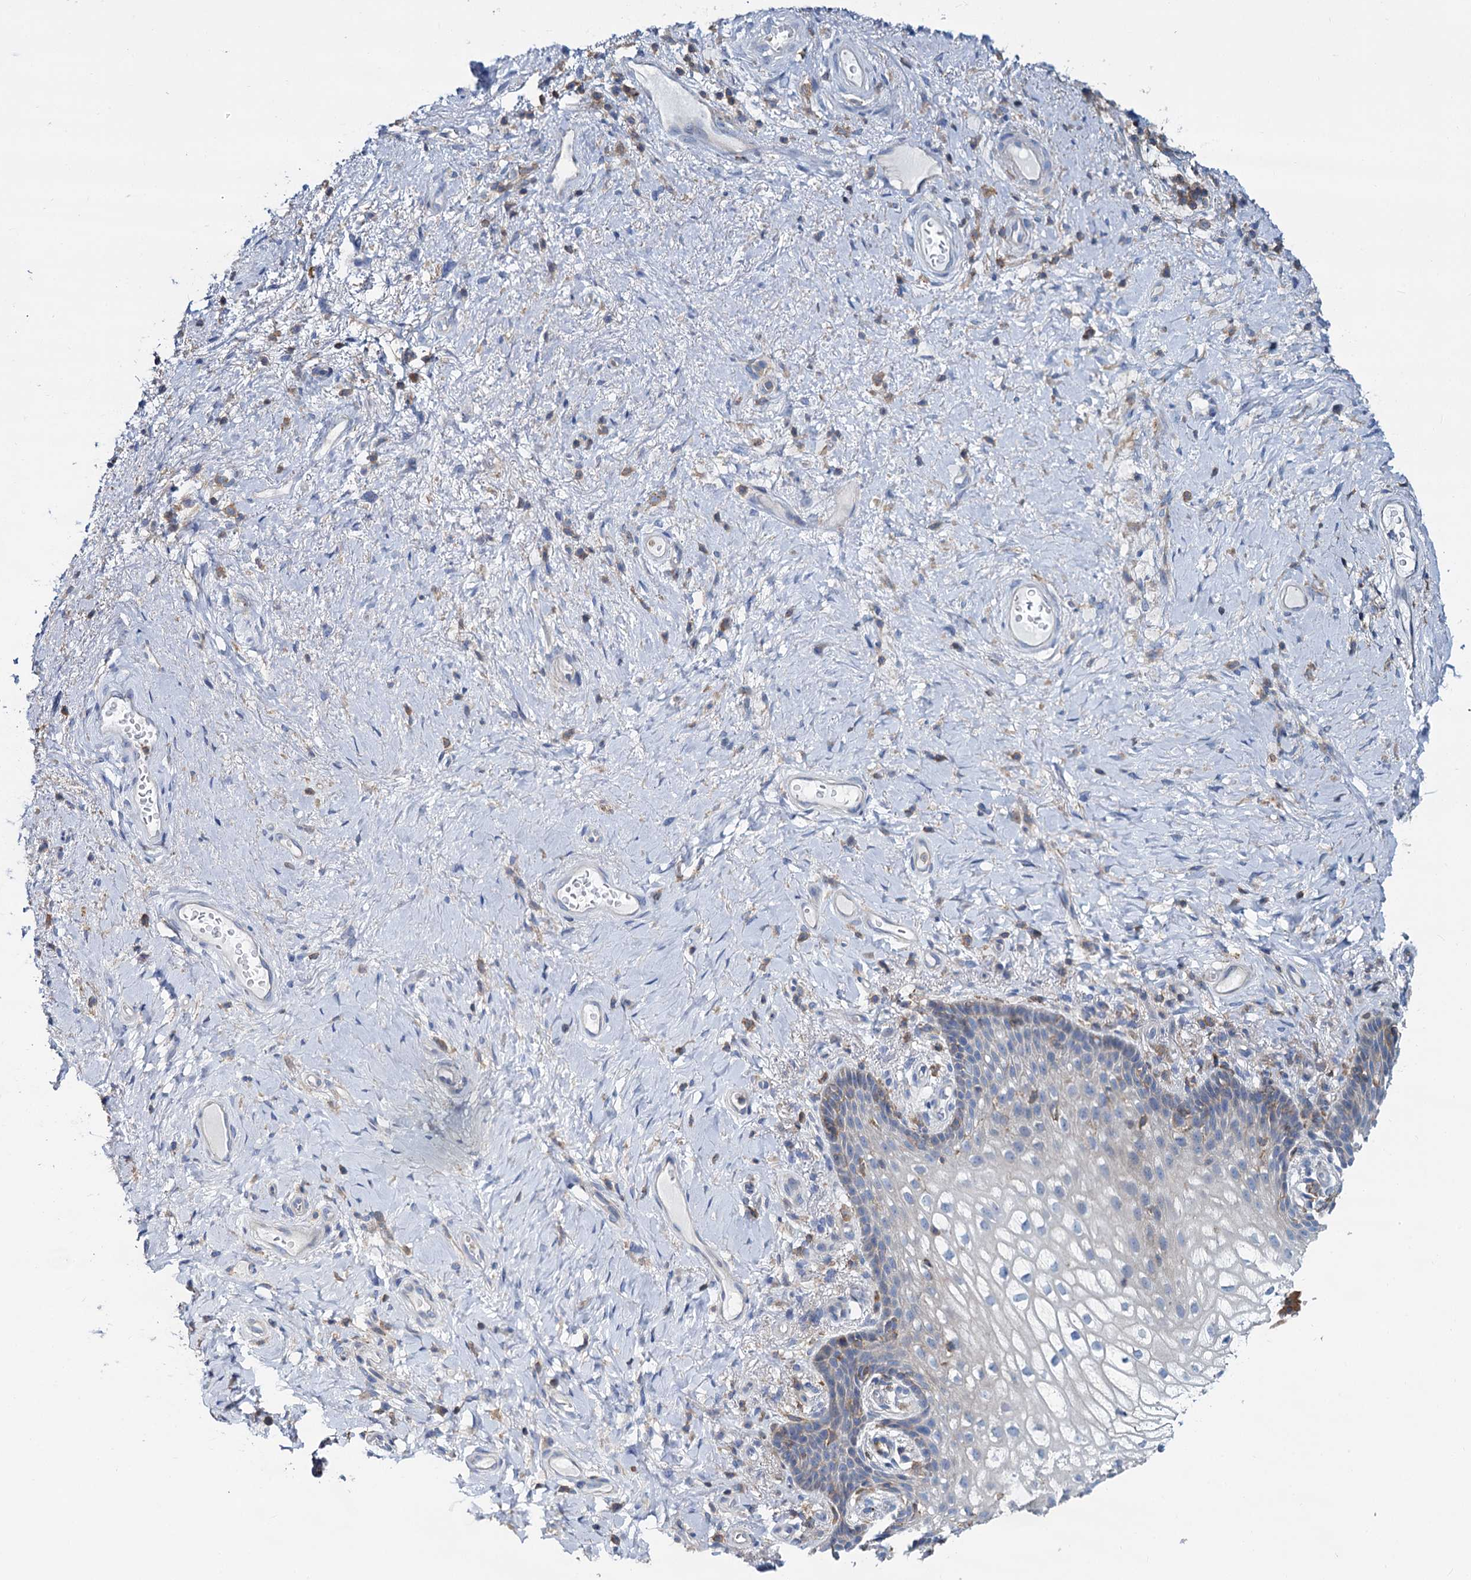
{"staining": {"intensity": "negative", "quantity": "none", "location": "none"}, "tissue": "vagina", "cell_type": "Squamous epithelial cells", "image_type": "normal", "snomed": [{"axis": "morphology", "description": "Normal tissue, NOS"}, {"axis": "topography", "description": "Vagina"}], "caption": "This micrograph is of benign vagina stained with immunohistochemistry to label a protein in brown with the nuclei are counter-stained blue. There is no expression in squamous epithelial cells. (Stains: DAB IHC with hematoxylin counter stain, Microscopy: brightfield microscopy at high magnification).", "gene": "LRCH4", "patient": {"sex": "female", "age": 60}}